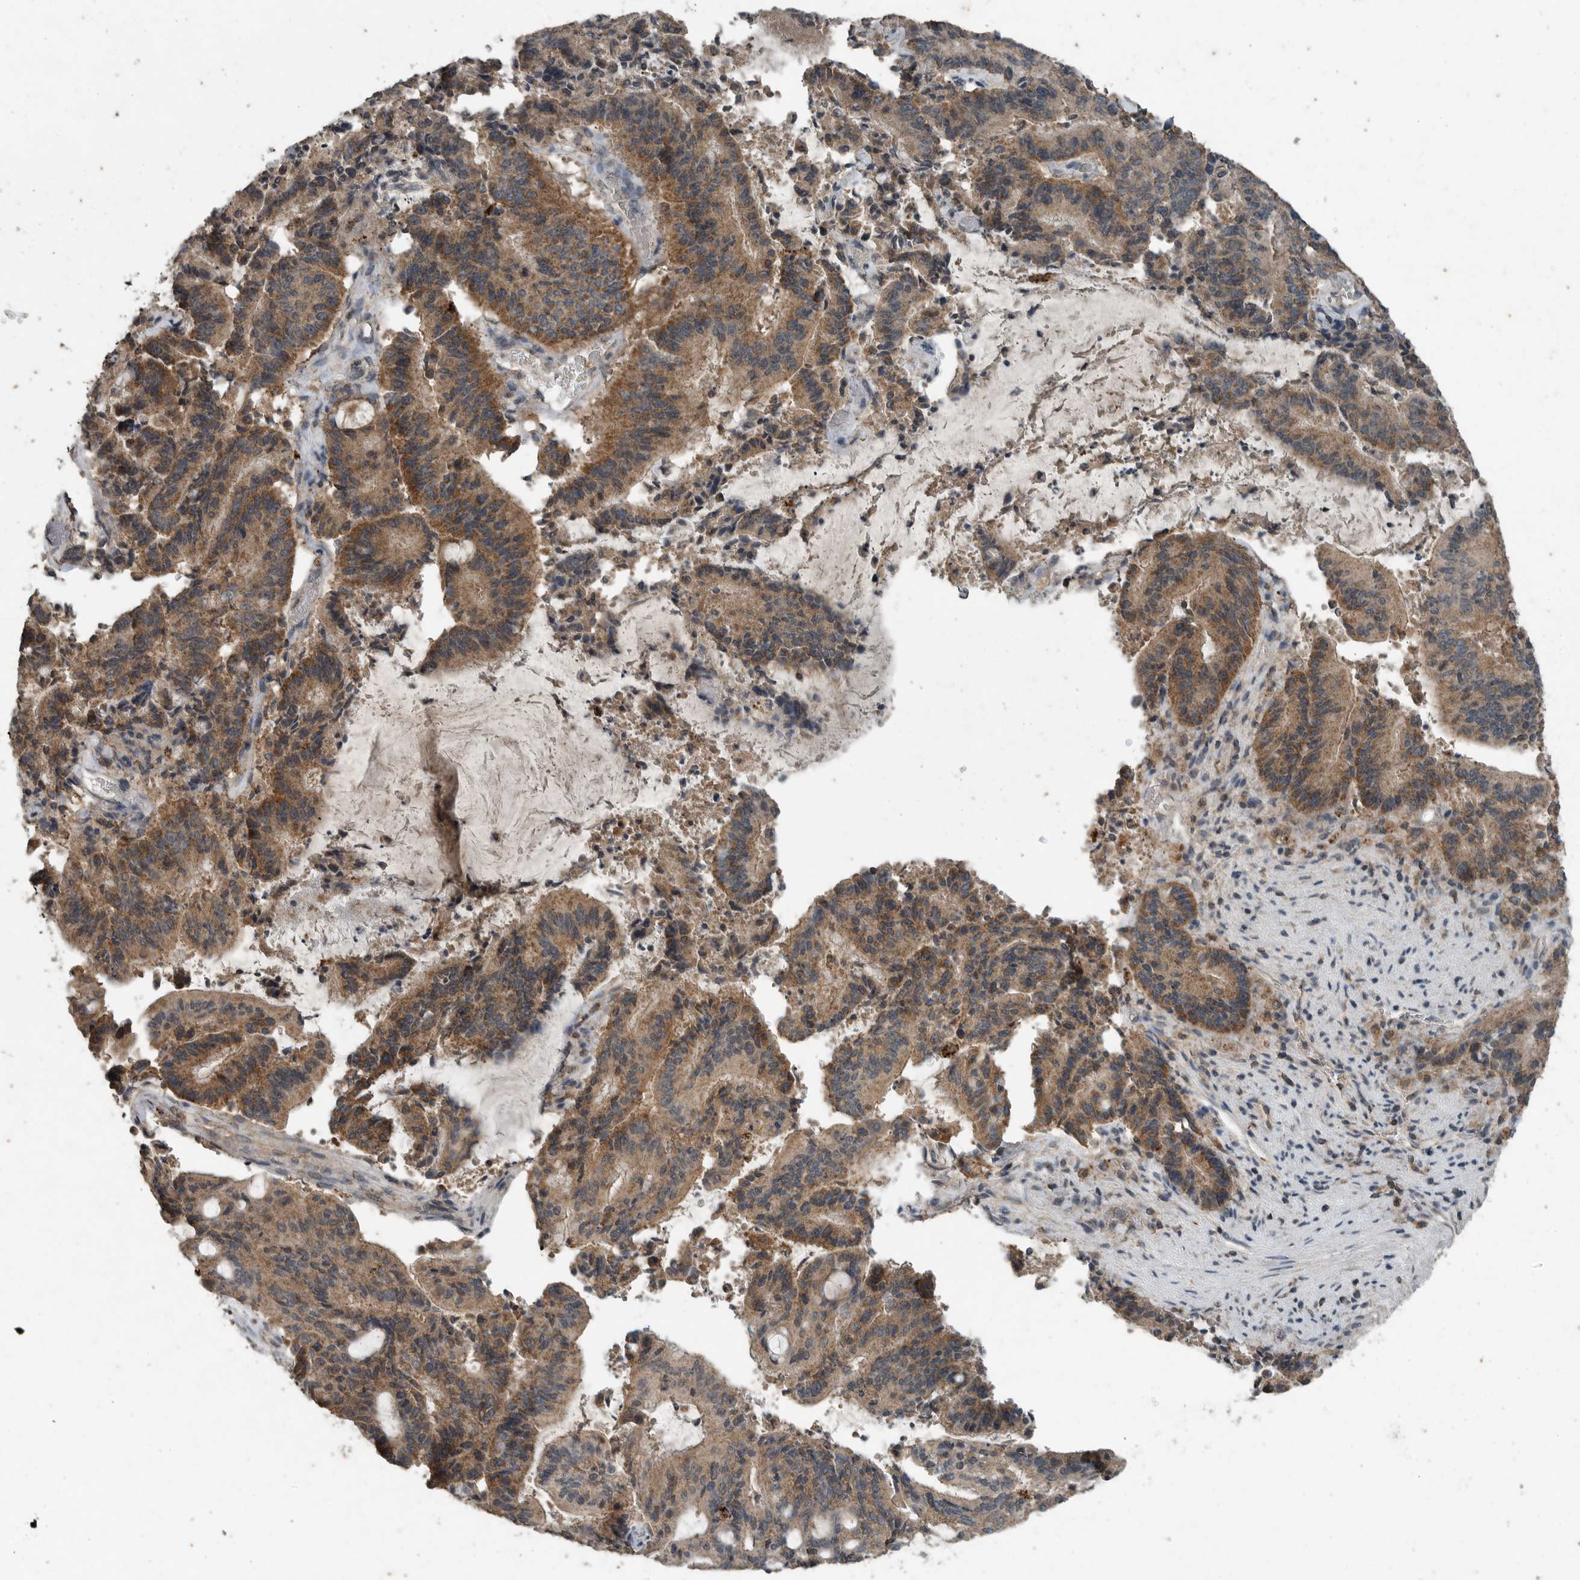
{"staining": {"intensity": "moderate", "quantity": ">75%", "location": "cytoplasmic/membranous"}, "tissue": "liver cancer", "cell_type": "Tumor cells", "image_type": "cancer", "snomed": [{"axis": "morphology", "description": "Normal tissue, NOS"}, {"axis": "morphology", "description": "Cholangiocarcinoma"}, {"axis": "topography", "description": "Liver"}, {"axis": "topography", "description": "Peripheral nerve tissue"}], "caption": "Protein staining reveals moderate cytoplasmic/membranous positivity in about >75% of tumor cells in liver cancer (cholangiocarcinoma).", "gene": "IL6ST", "patient": {"sex": "female", "age": 73}}